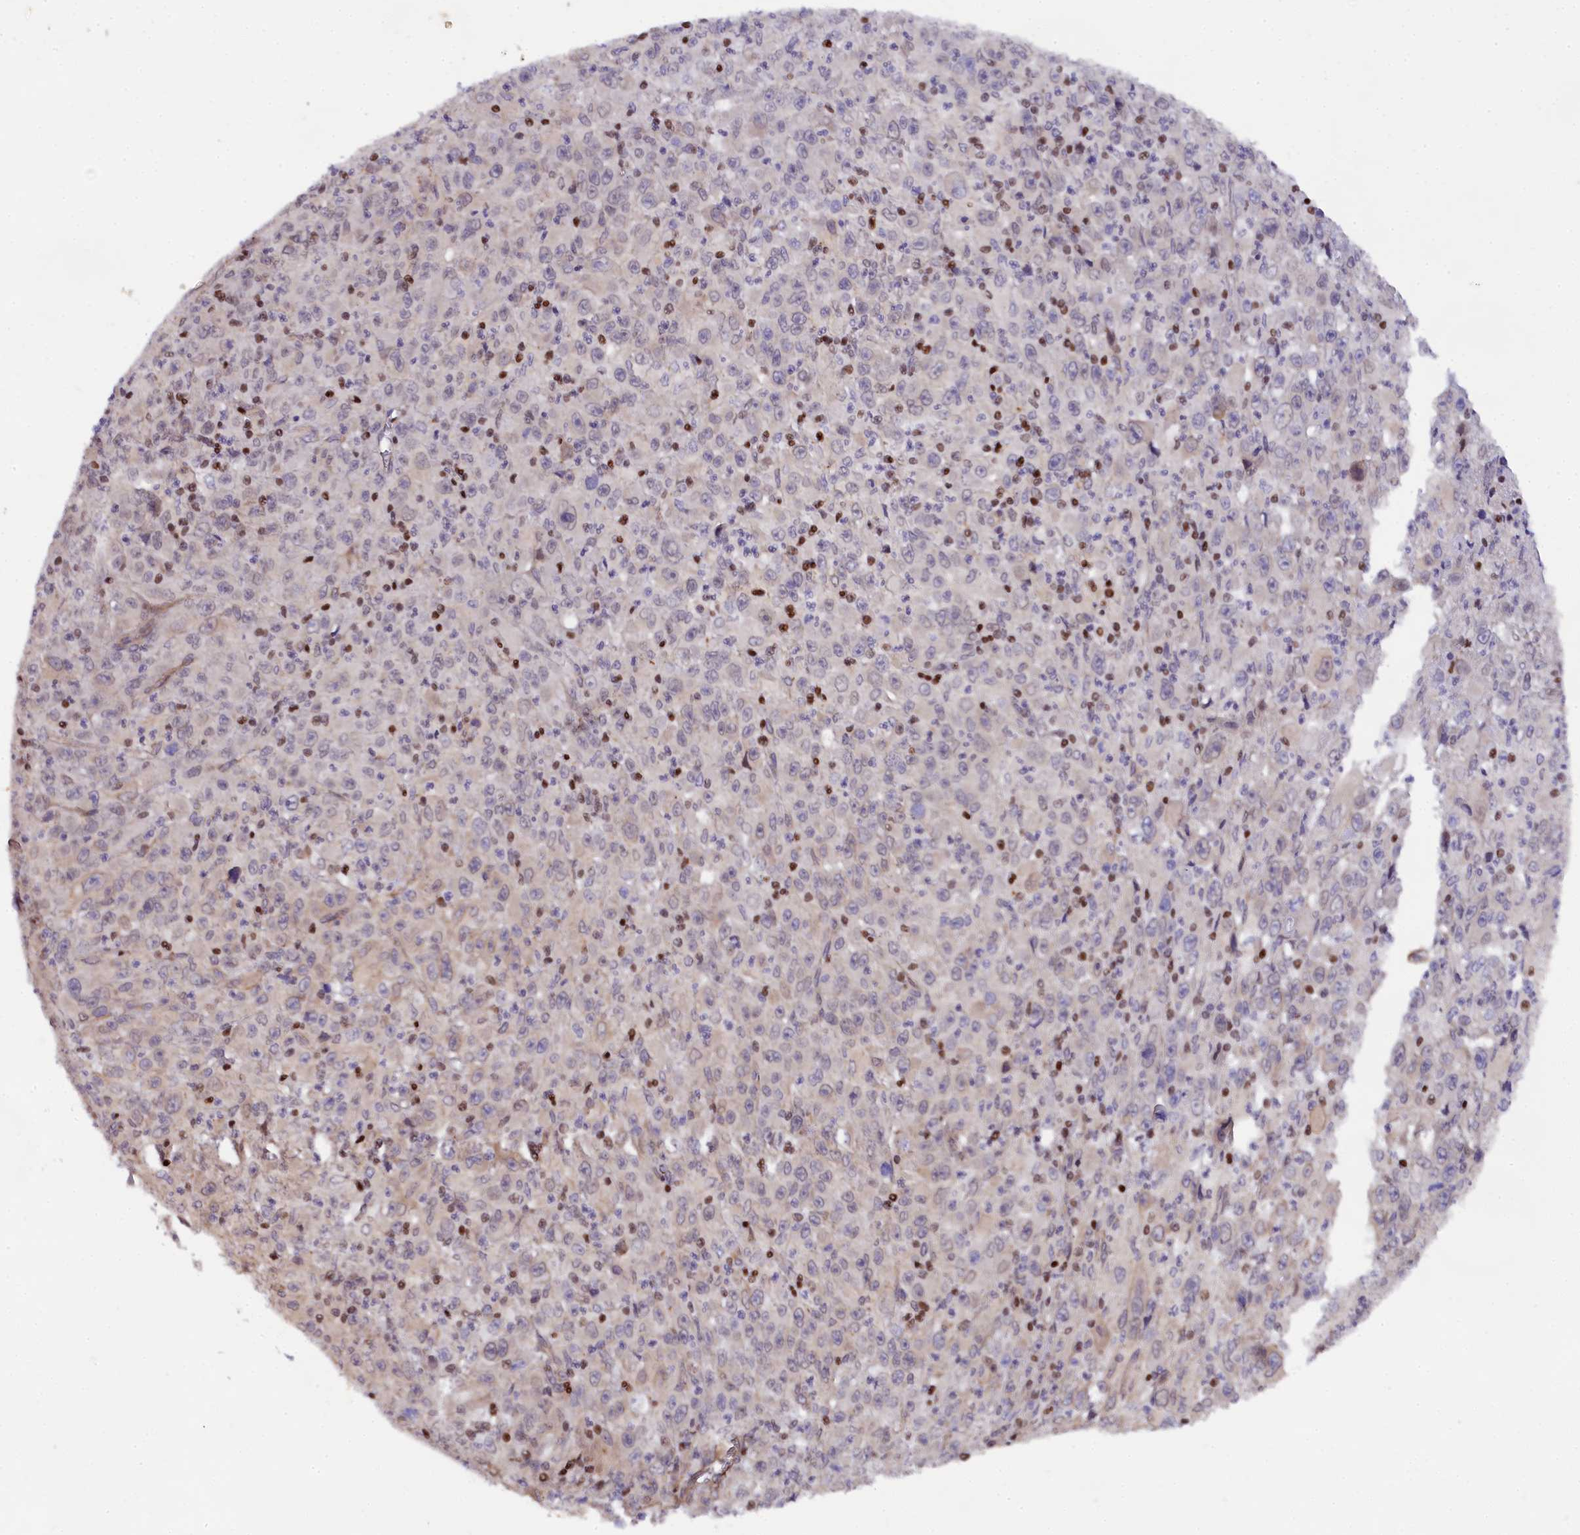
{"staining": {"intensity": "weak", "quantity": "<25%", "location": "cytoplasmic/membranous"}, "tissue": "melanoma", "cell_type": "Tumor cells", "image_type": "cancer", "snomed": [{"axis": "morphology", "description": "Malignant melanoma, Metastatic site"}, {"axis": "topography", "description": "Skin"}], "caption": "Tumor cells are negative for protein expression in human malignant melanoma (metastatic site). The staining was performed using DAB to visualize the protein expression in brown, while the nuclei were stained in blue with hematoxylin (Magnification: 20x).", "gene": "SP4", "patient": {"sex": "female", "age": 56}}